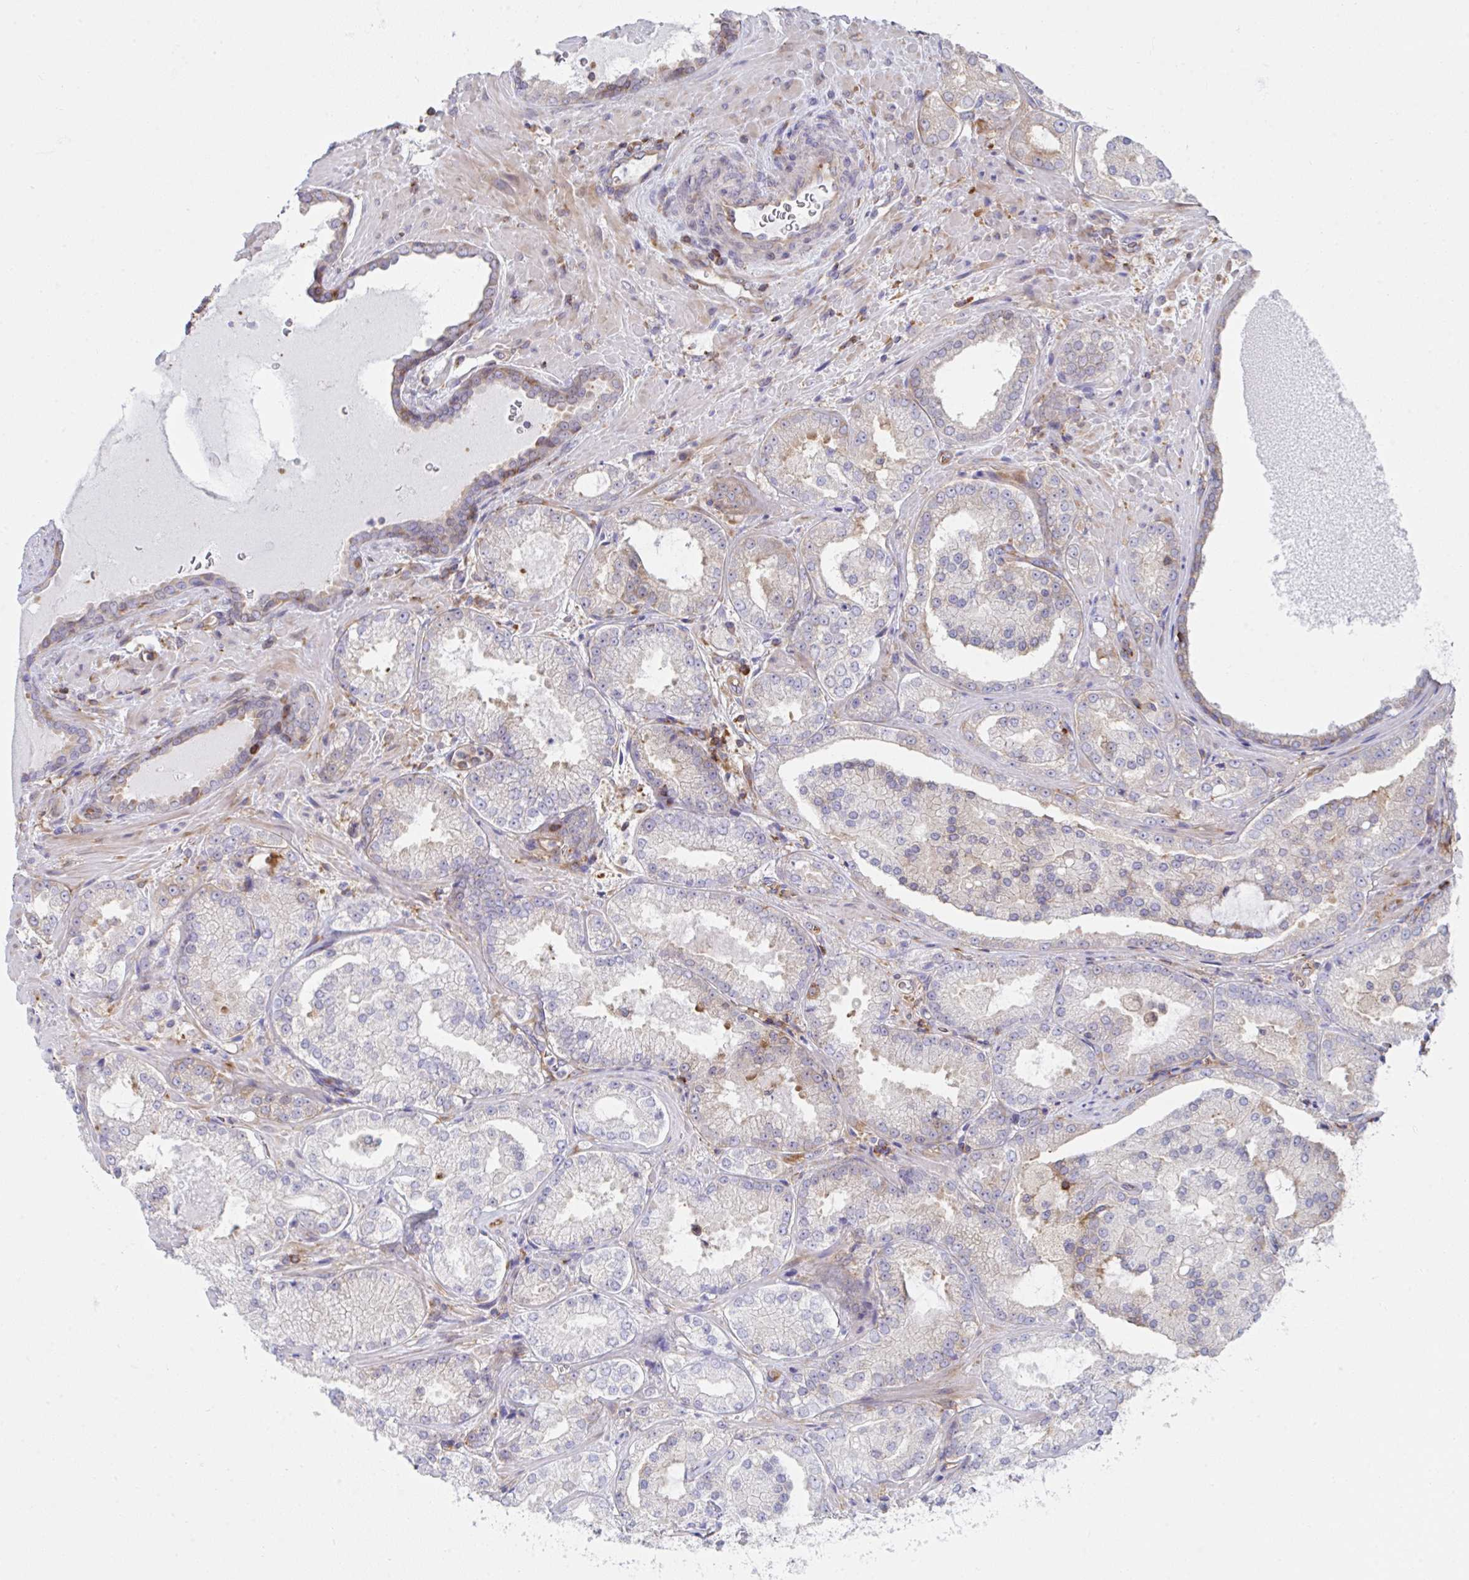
{"staining": {"intensity": "weak", "quantity": "<25%", "location": "cytoplasmic/membranous"}, "tissue": "prostate cancer", "cell_type": "Tumor cells", "image_type": "cancer", "snomed": [{"axis": "morphology", "description": "Adenocarcinoma, High grade"}, {"axis": "topography", "description": "Prostate"}], "caption": "This is an immunohistochemistry image of human prostate cancer. There is no expression in tumor cells.", "gene": "WNK1", "patient": {"sex": "male", "age": 73}}